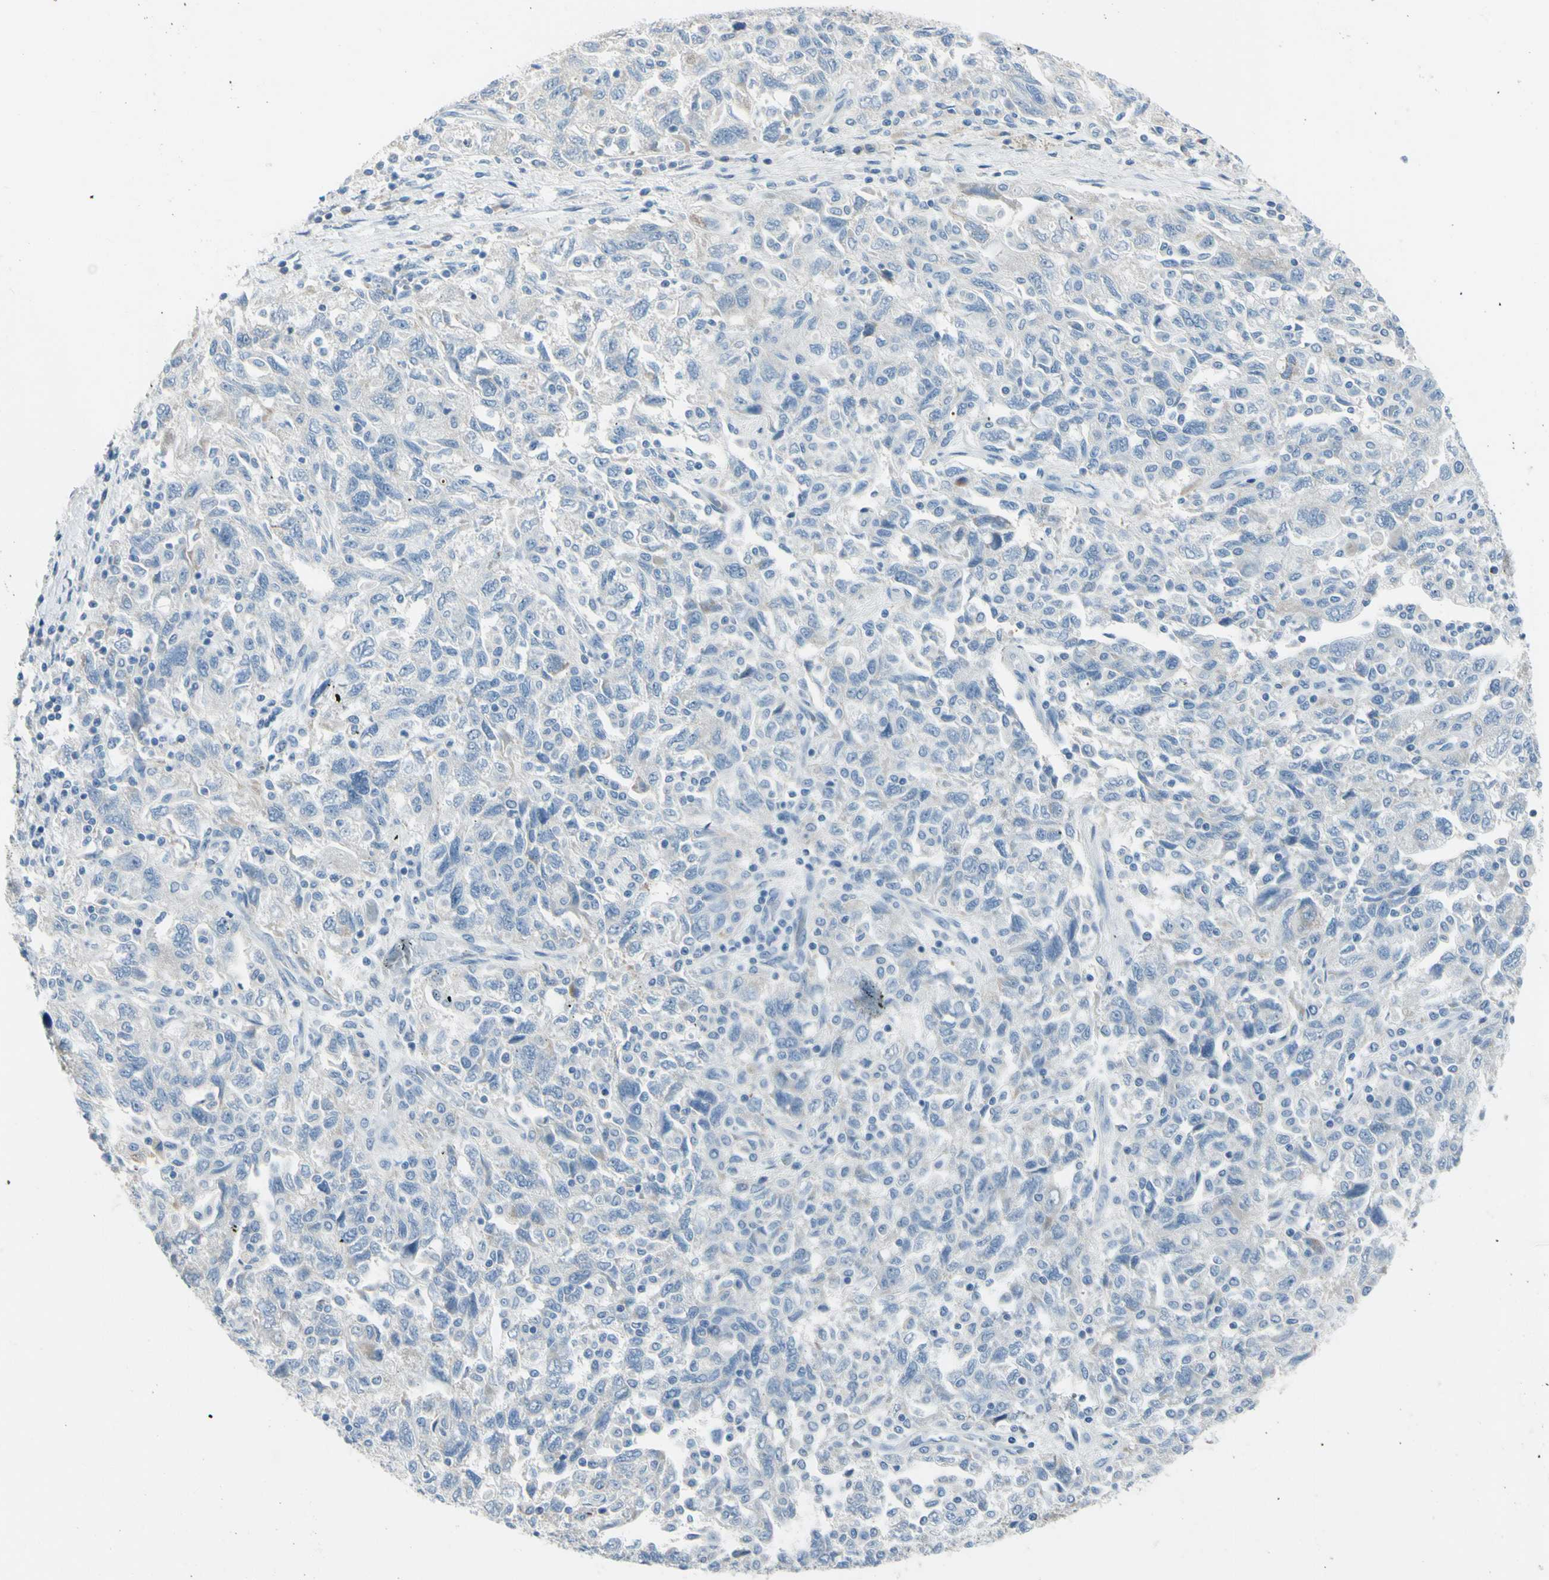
{"staining": {"intensity": "negative", "quantity": "none", "location": "none"}, "tissue": "ovarian cancer", "cell_type": "Tumor cells", "image_type": "cancer", "snomed": [{"axis": "morphology", "description": "Carcinoma, NOS"}, {"axis": "morphology", "description": "Cystadenocarcinoma, serous, NOS"}, {"axis": "topography", "description": "Ovary"}], "caption": "The image shows no significant staining in tumor cells of ovarian cancer (serous cystadenocarcinoma).", "gene": "ZNF557", "patient": {"sex": "female", "age": 69}}